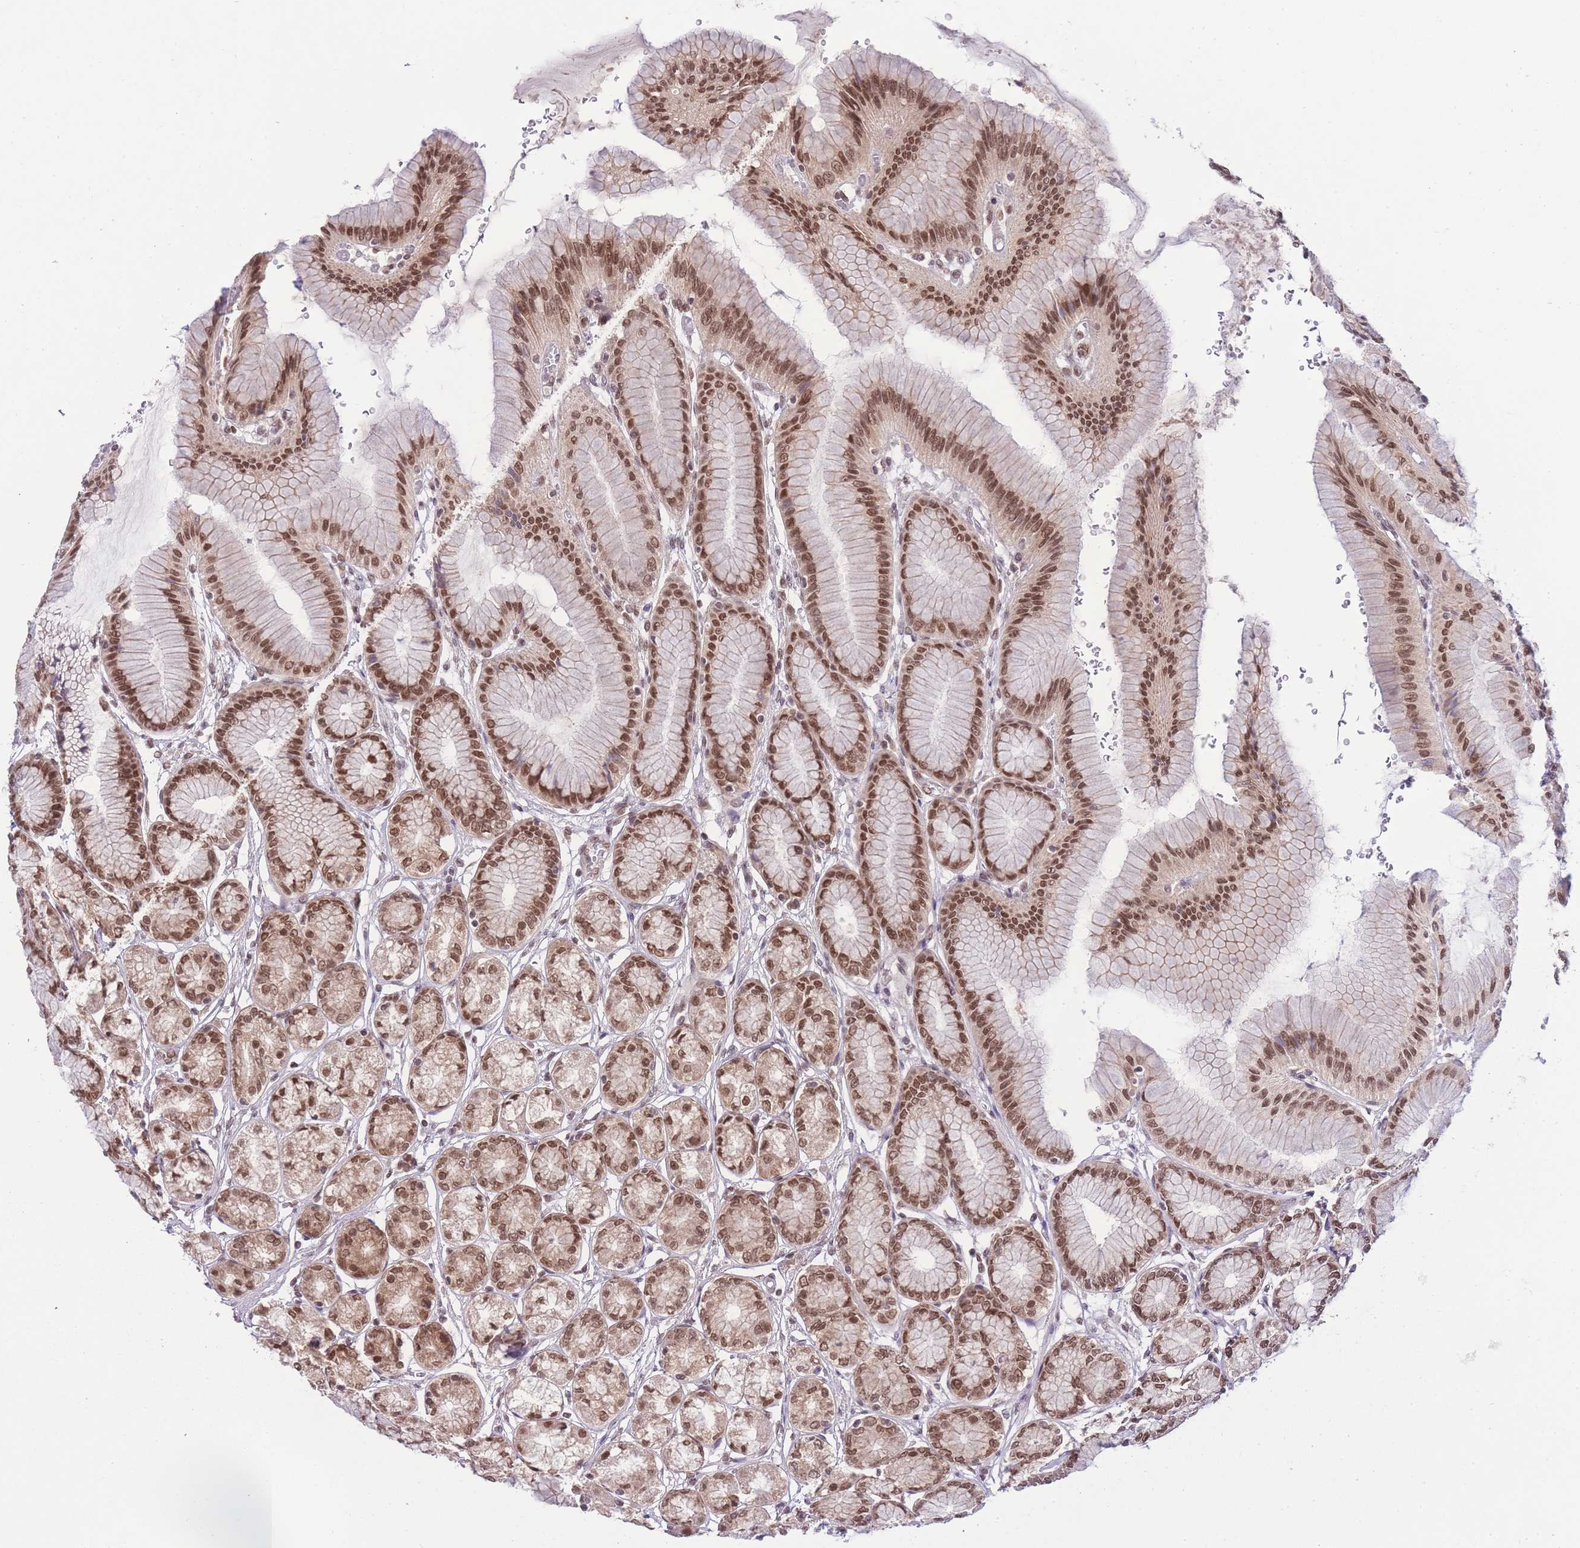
{"staining": {"intensity": "strong", "quantity": ">75%", "location": "cytoplasmic/membranous,nuclear"}, "tissue": "stomach", "cell_type": "Glandular cells", "image_type": "normal", "snomed": [{"axis": "morphology", "description": "Normal tissue, NOS"}, {"axis": "morphology", "description": "Adenocarcinoma, NOS"}, {"axis": "morphology", "description": "Adenocarcinoma, High grade"}, {"axis": "topography", "description": "Stomach, upper"}, {"axis": "topography", "description": "Stomach"}], "caption": "Immunohistochemistry of normal human stomach demonstrates high levels of strong cytoplasmic/membranous,nuclear positivity in about >75% of glandular cells.", "gene": "TMED3", "patient": {"sex": "female", "age": 65}}